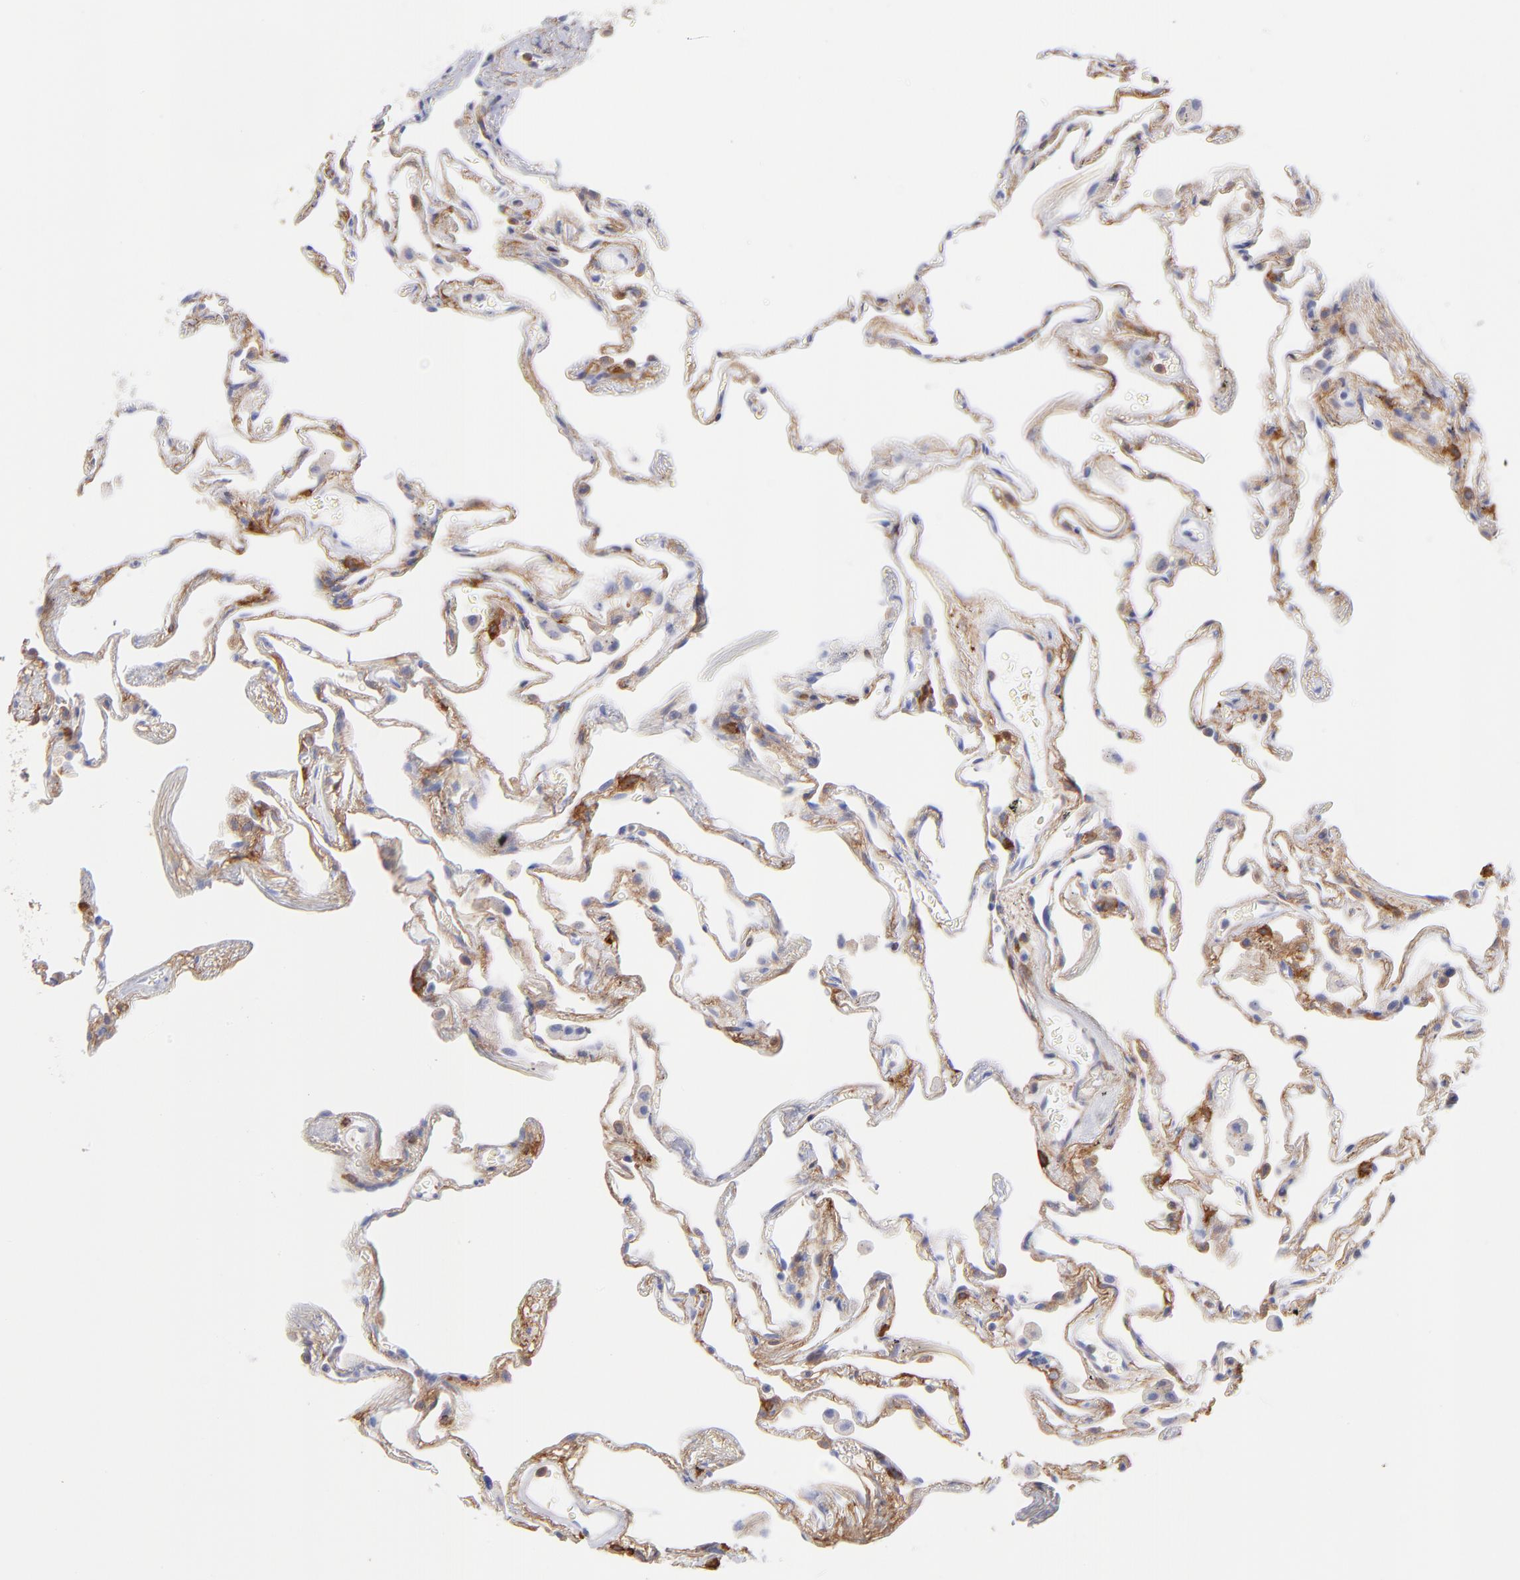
{"staining": {"intensity": "weak", "quantity": "25%-75%", "location": "cytoplasmic/membranous"}, "tissue": "lung", "cell_type": "Alveolar cells", "image_type": "normal", "snomed": [{"axis": "morphology", "description": "Normal tissue, NOS"}, {"axis": "morphology", "description": "Inflammation, NOS"}, {"axis": "topography", "description": "Lung"}], "caption": "About 25%-75% of alveolar cells in unremarkable human lung display weak cytoplasmic/membranous protein positivity as visualized by brown immunohistochemical staining.", "gene": "PRKCA", "patient": {"sex": "male", "age": 69}}